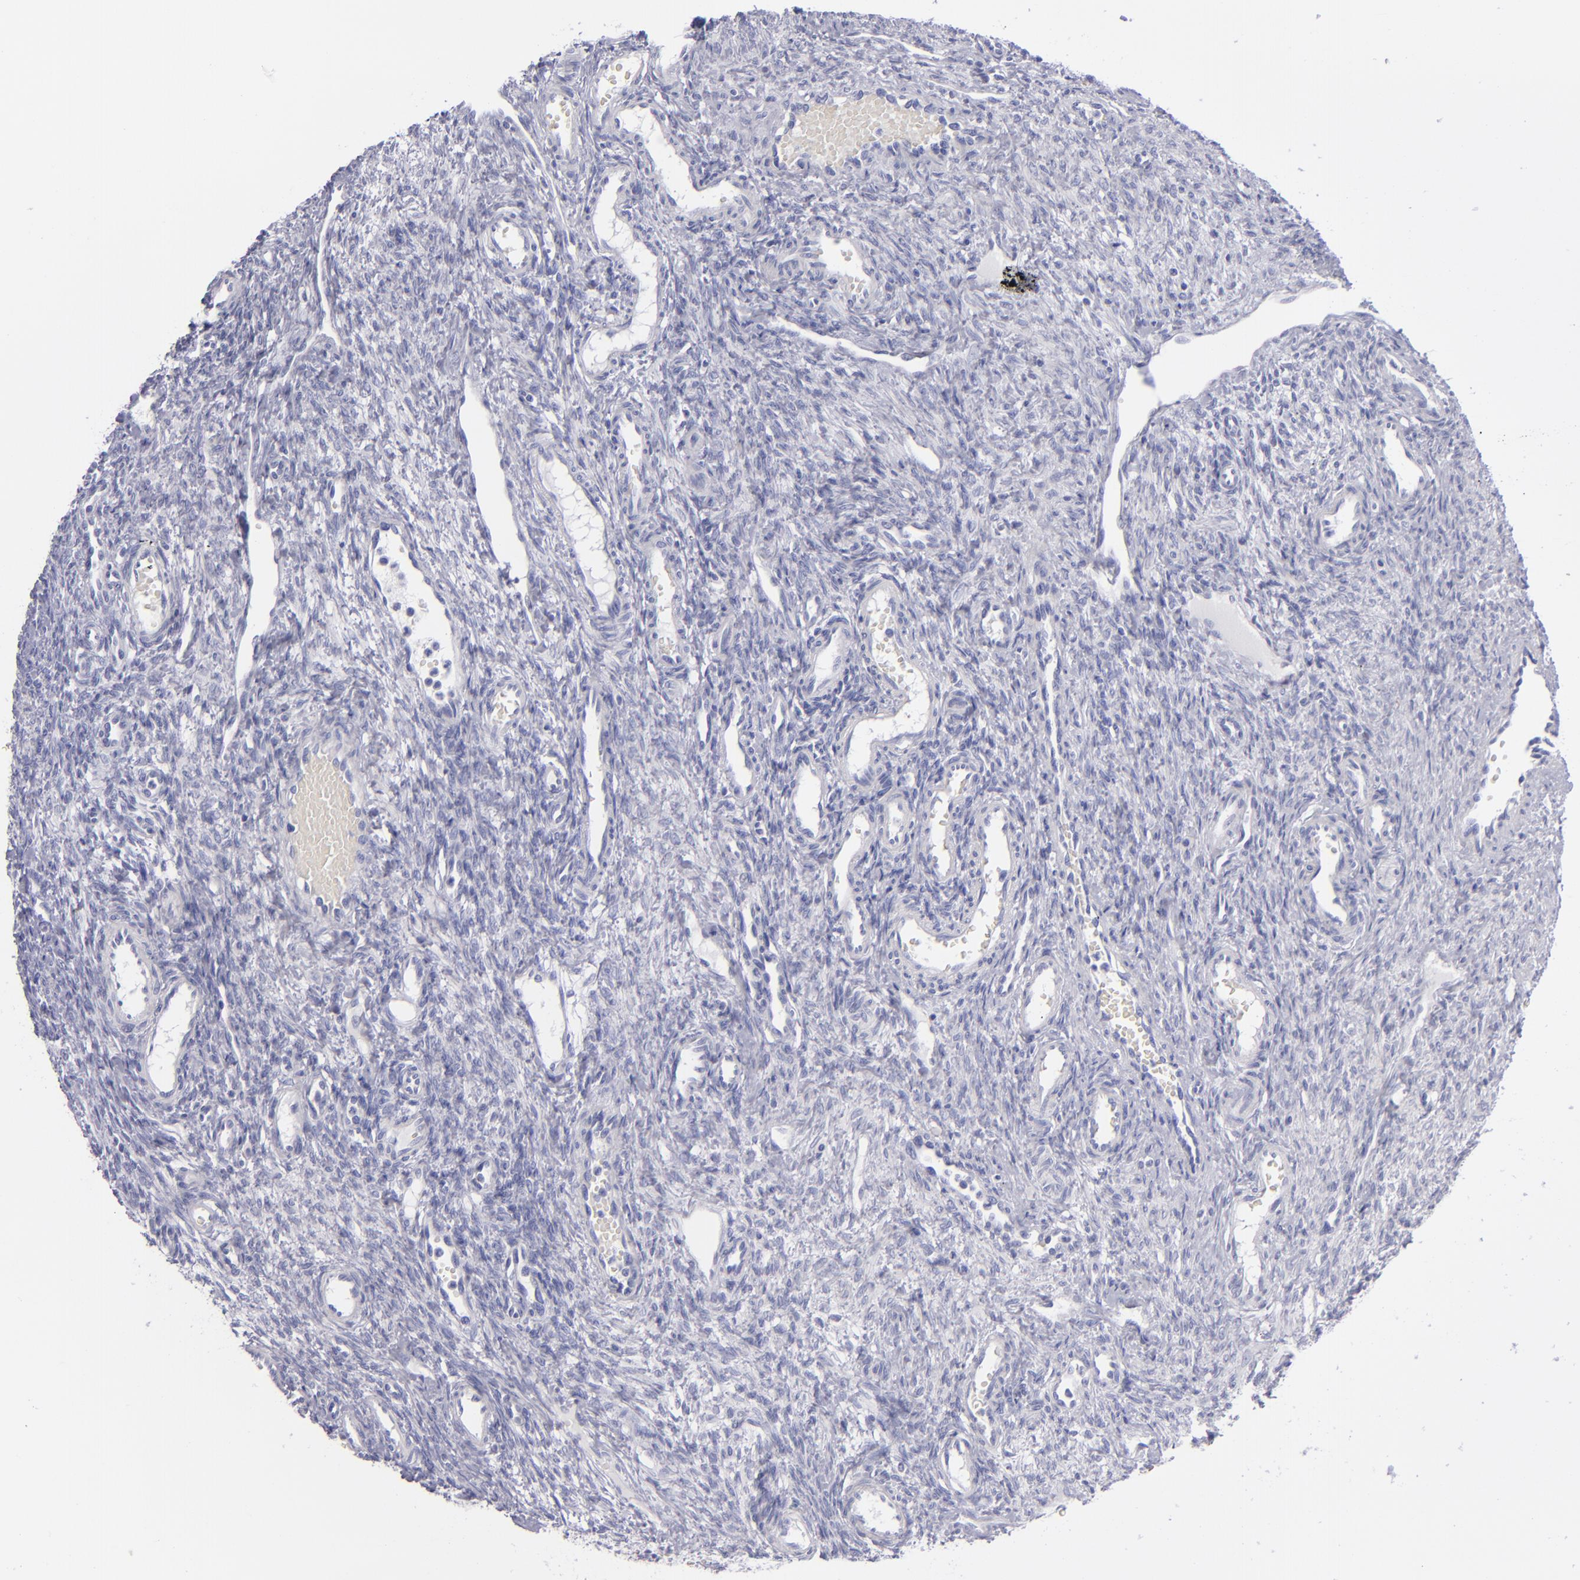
{"staining": {"intensity": "negative", "quantity": "none", "location": "none"}, "tissue": "ovary", "cell_type": "Ovarian stroma cells", "image_type": "normal", "snomed": [{"axis": "morphology", "description": "Normal tissue, NOS"}, {"axis": "topography", "description": "Ovary"}], "caption": "Immunohistochemistry micrograph of unremarkable human ovary stained for a protein (brown), which exhibits no staining in ovarian stroma cells. The staining is performed using DAB brown chromogen with nuclei counter-stained in using hematoxylin.", "gene": "CD22", "patient": {"sex": "female", "age": 33}}